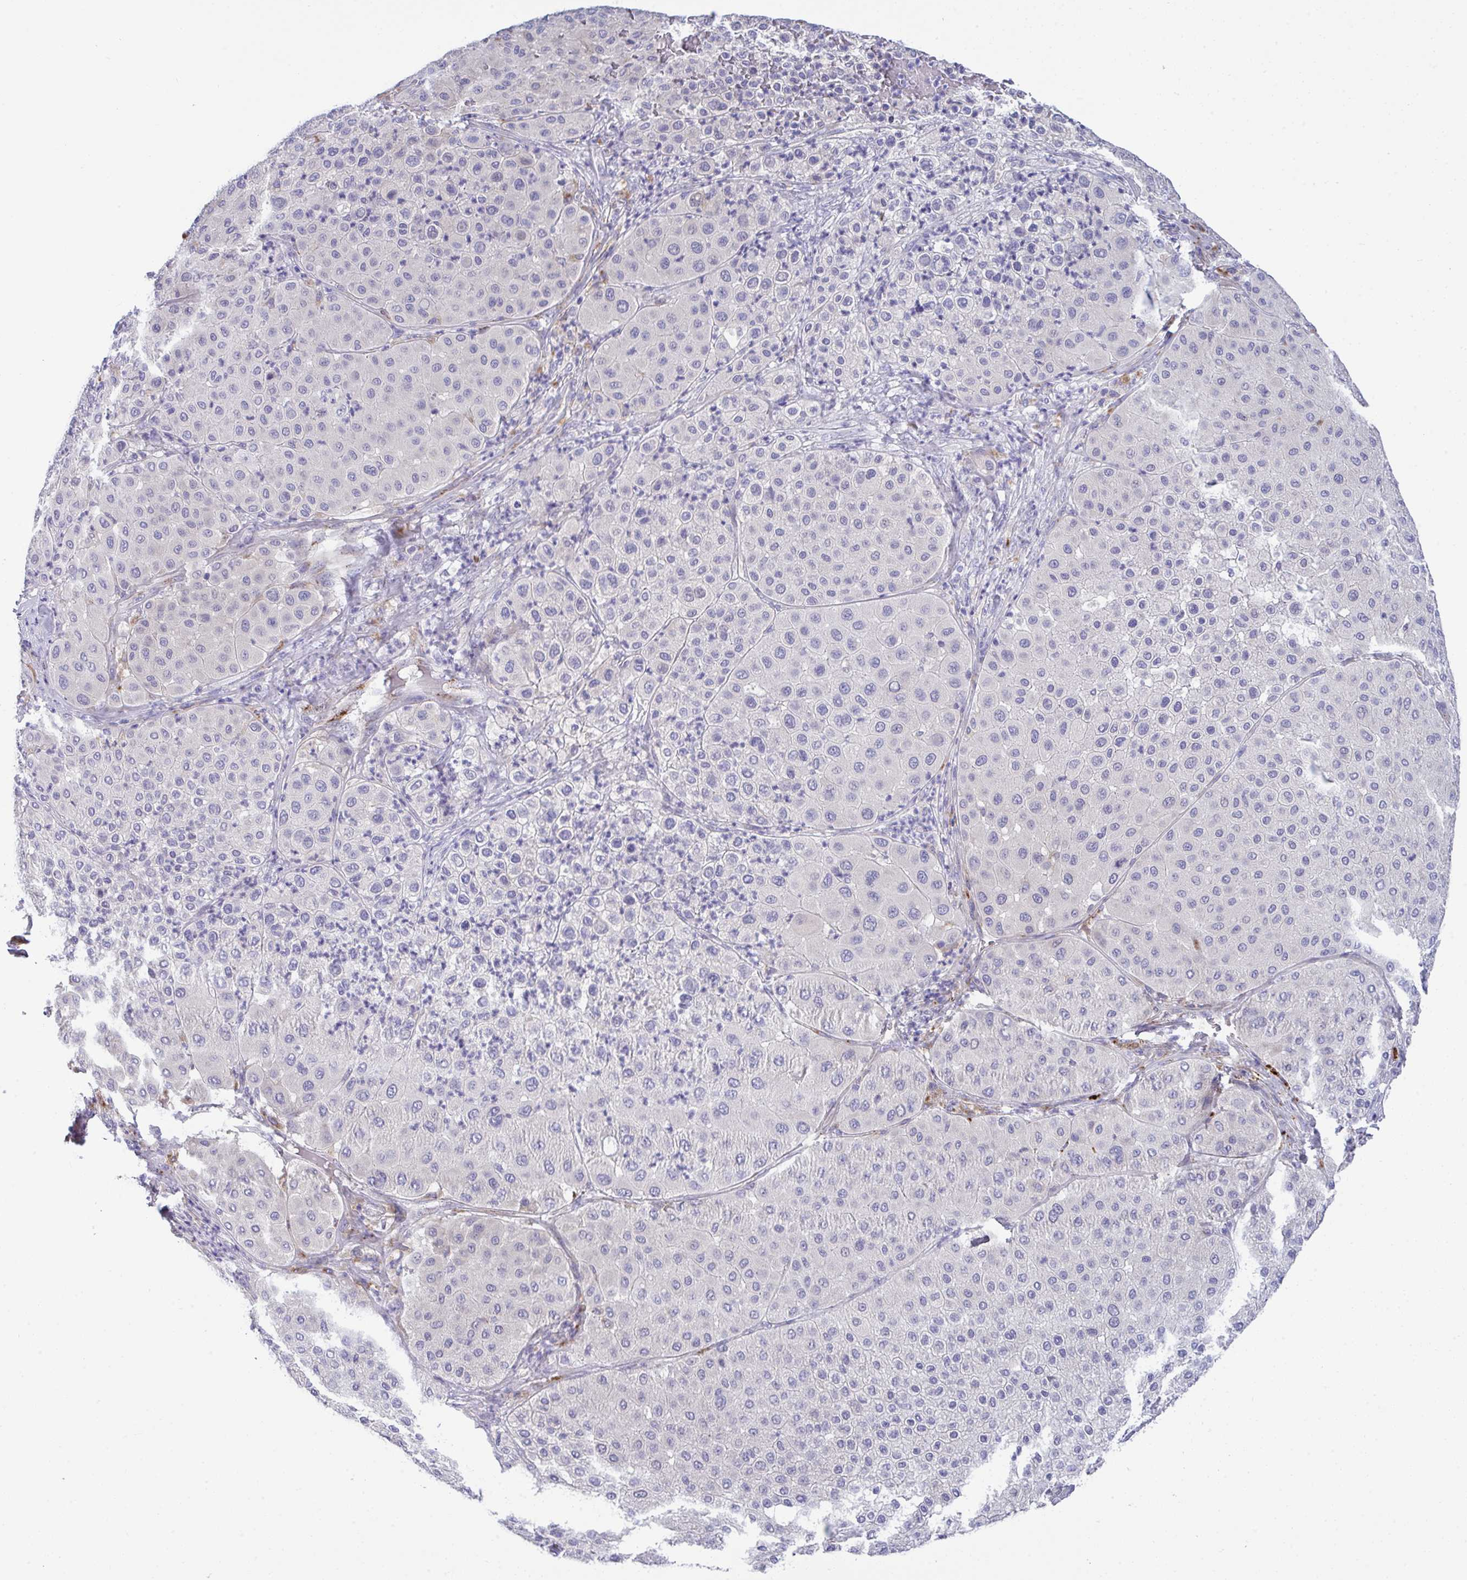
{"staining": {"intensity": "negative", "quantity": "none", "location": "none"}, "tissue": "melanoma", "cell_type": "Tumor cells", "image_type": "cancer", "snomed": [{"axis": "morphology", "description": "Malignant melanoma, Metastatic site"}, {"axis": "topography", "description": "Smooth muscle"}], "caption": "Tumor cells are negative for brown protein staining in malignant melanoma (metastatic site).", "gene": "TOR1AIP2", "patient": {"sex": "male", "age": 41}}